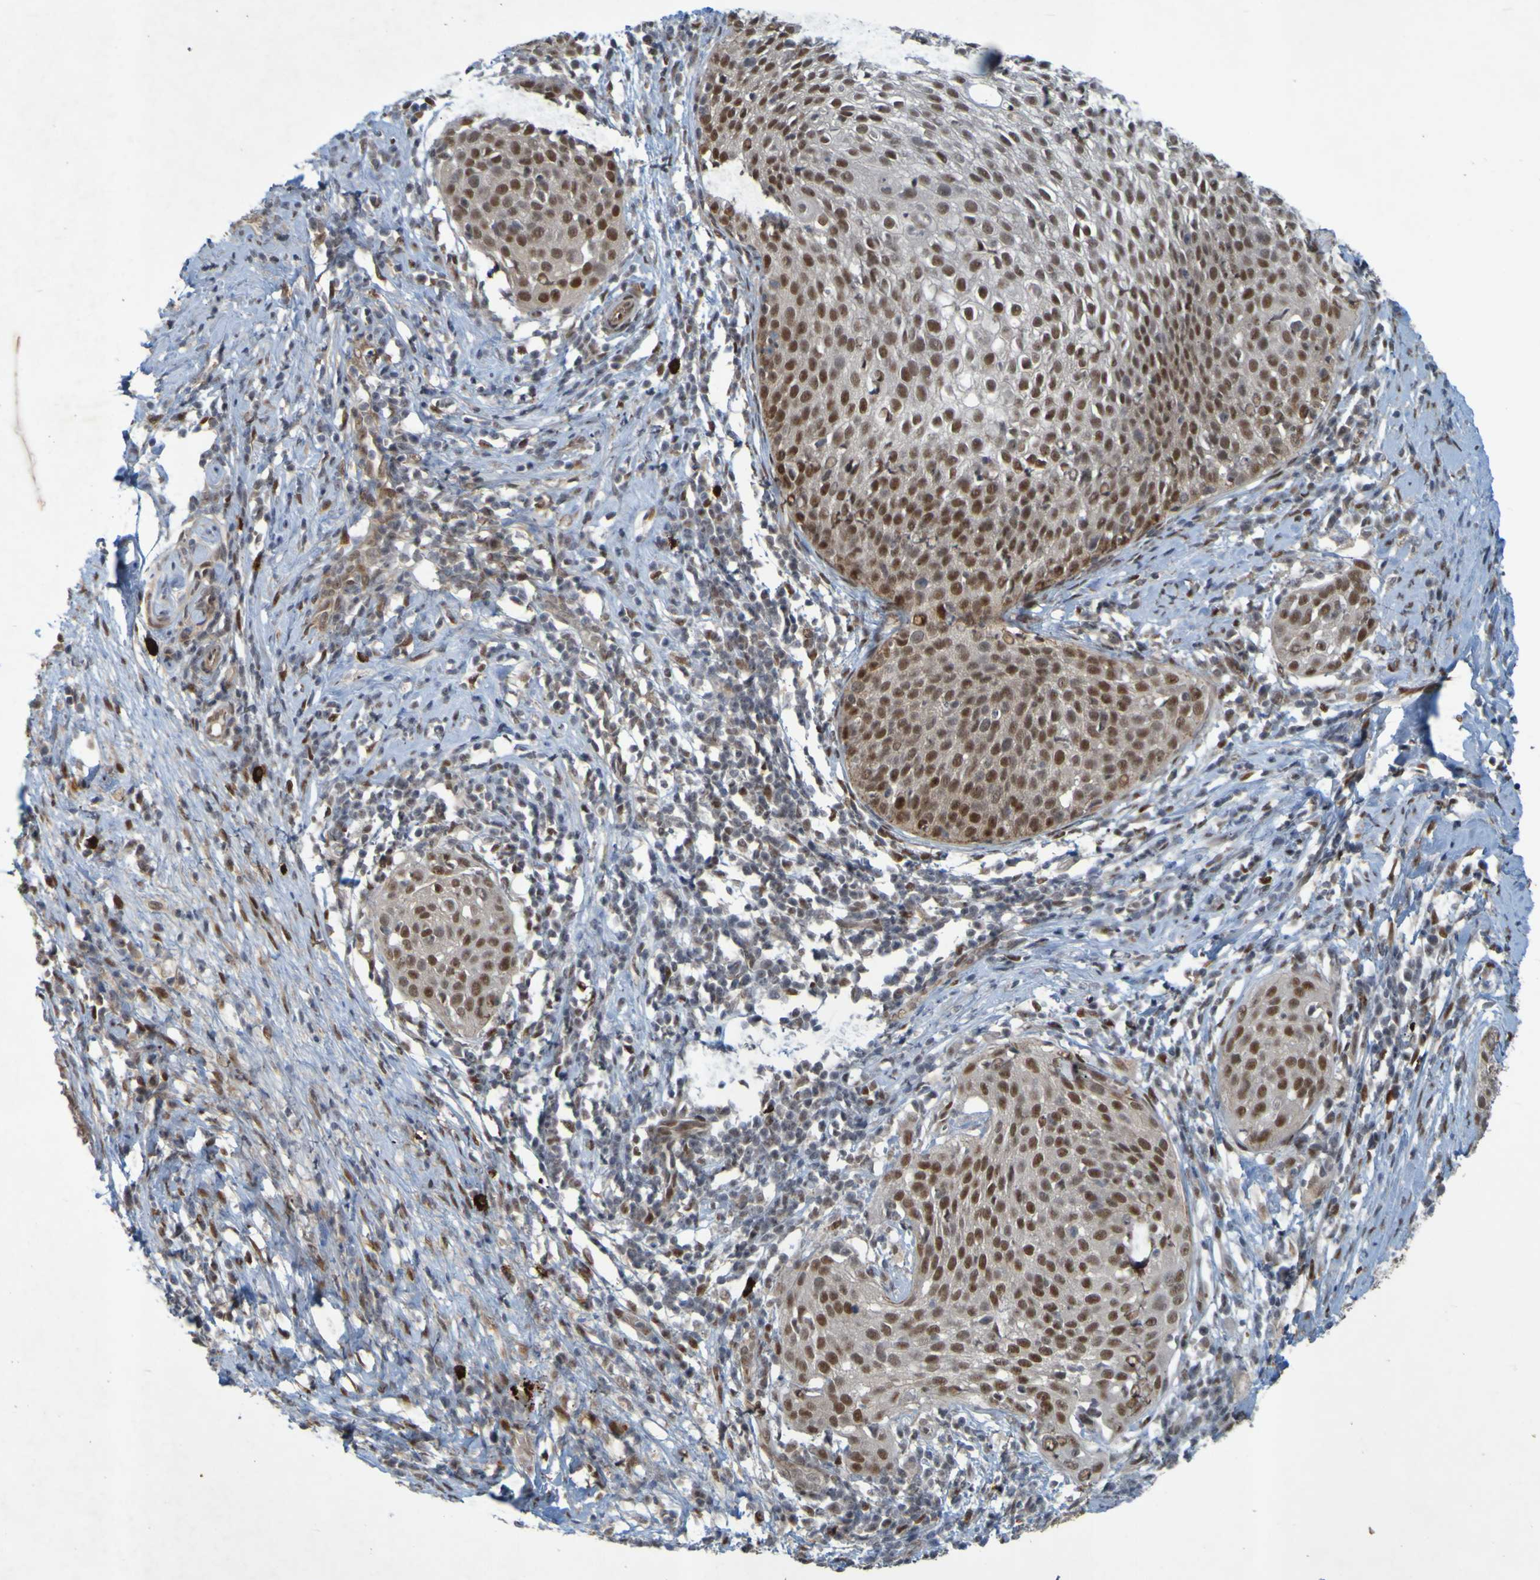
{"staining": {"intensity": "moderate", "quantity": ">75%", "location": "cytoplasmic/membranous,nuclear"}, "tissue": "cervical cancer", "cell_type": "Tumor cells", "image_type": "cancer", "snomed": [{"axis": "morphology", "description": "Squamous cell carcinoma, NOS"}, {"axis": "topography", "description": "Cervix"}], "caption": "This is an image of immunohistochemistry staining of squamous cell carcinoma (cervical), which shows moderate staining in the cytoplasmic/membranous and nuclear of tumor cells.", "gene": "MCPH1", "patient": {"sex": "female", "age": 51}}